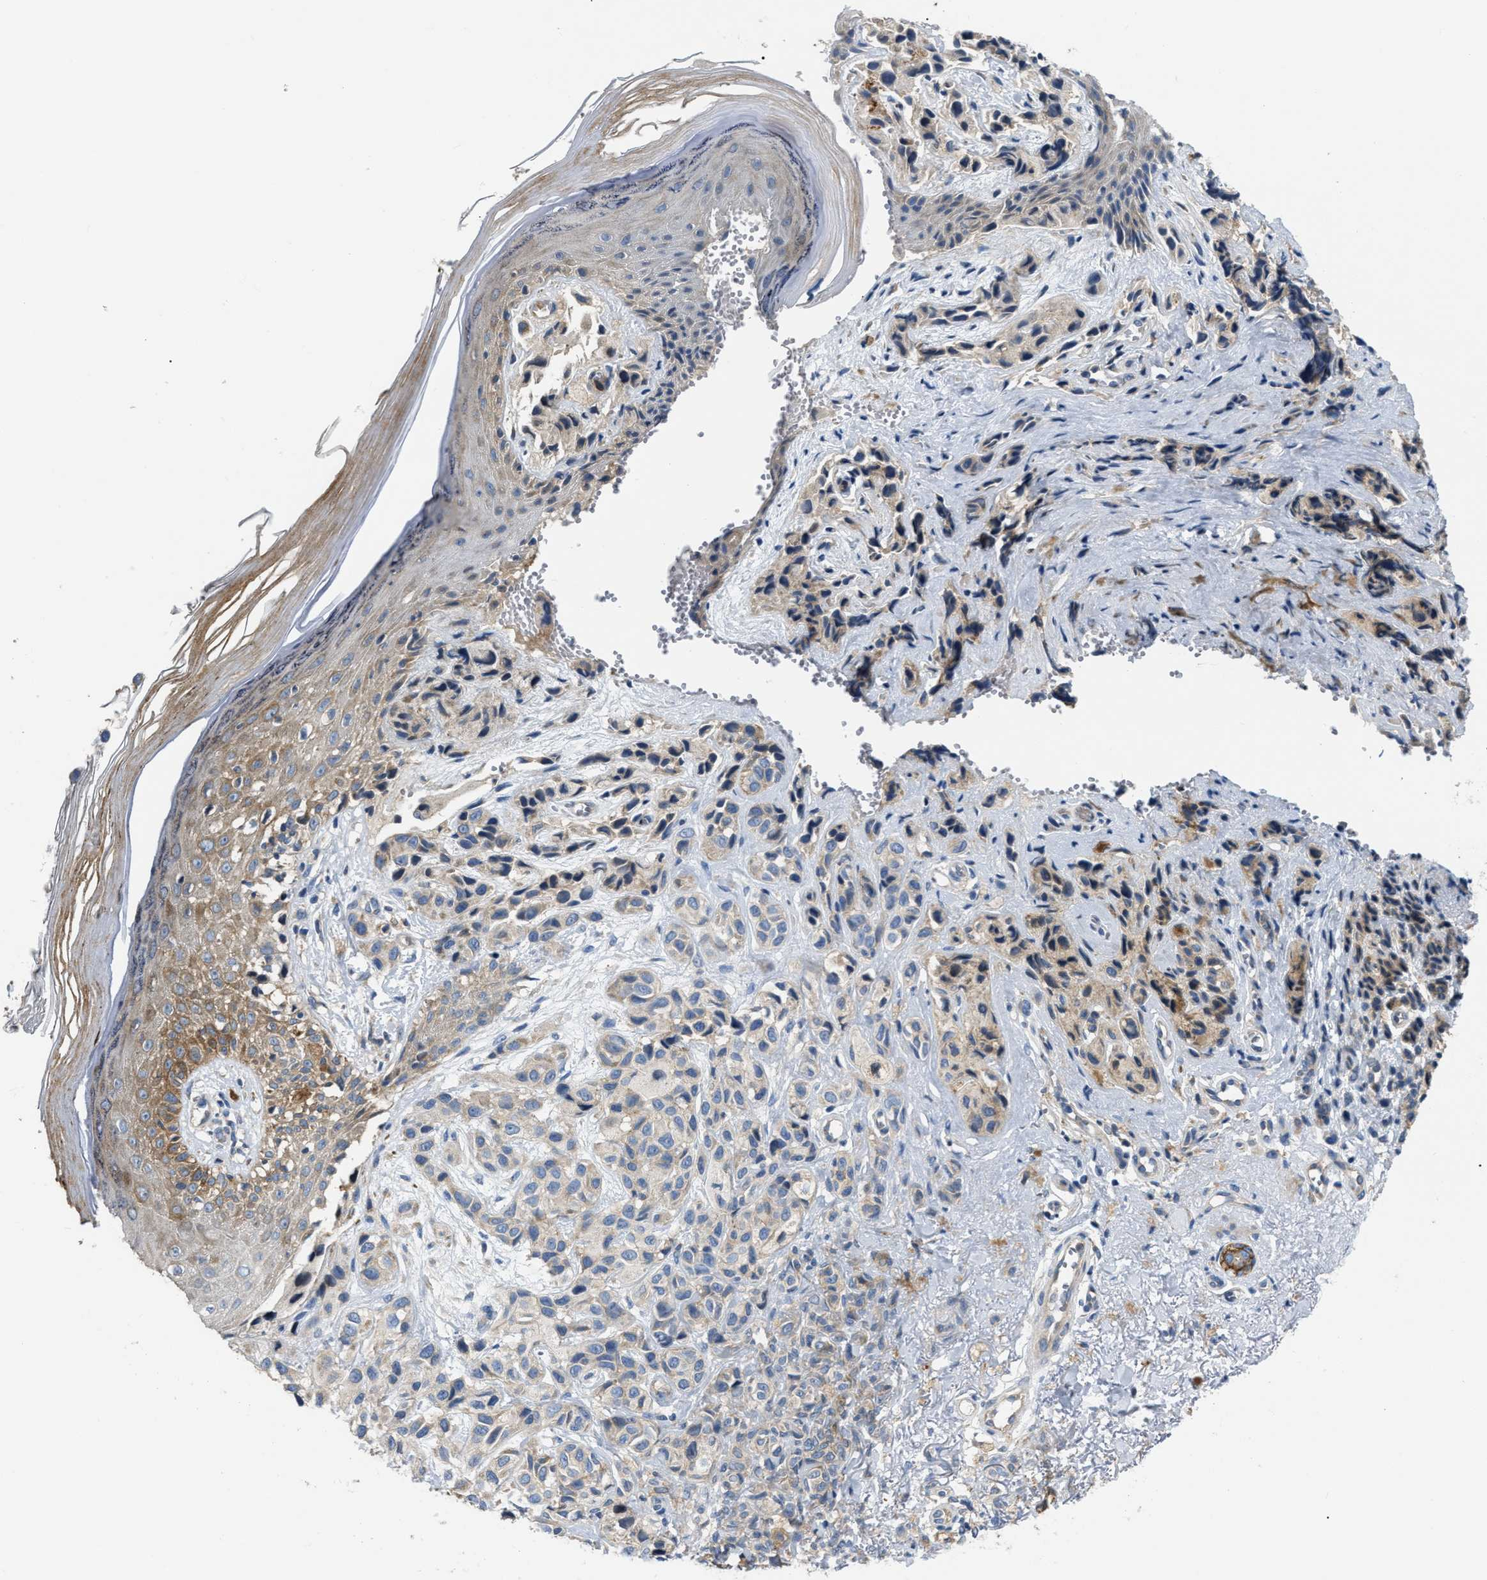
{"staining": {"intensity": "weak", "quantity": "25%-75%", "location": "cytoplasmic/membranous"}, "tissue": "melanoma", "cell_type": "Tumor cells", "image_type": "cancer", "snomed": [{"axis": "morphology", "description": "Malignant melanoma, NOS"}, {"axis": "topography", "description": "Skin"}], "caption": "Immunohistochemical staining of melanoma displays low levels of weak cytoplasmic/membranous staining in approximately 25%-75% of tumor cells.", "gene": "DHX58", "patient": {"sex": "female", "age": 58}}